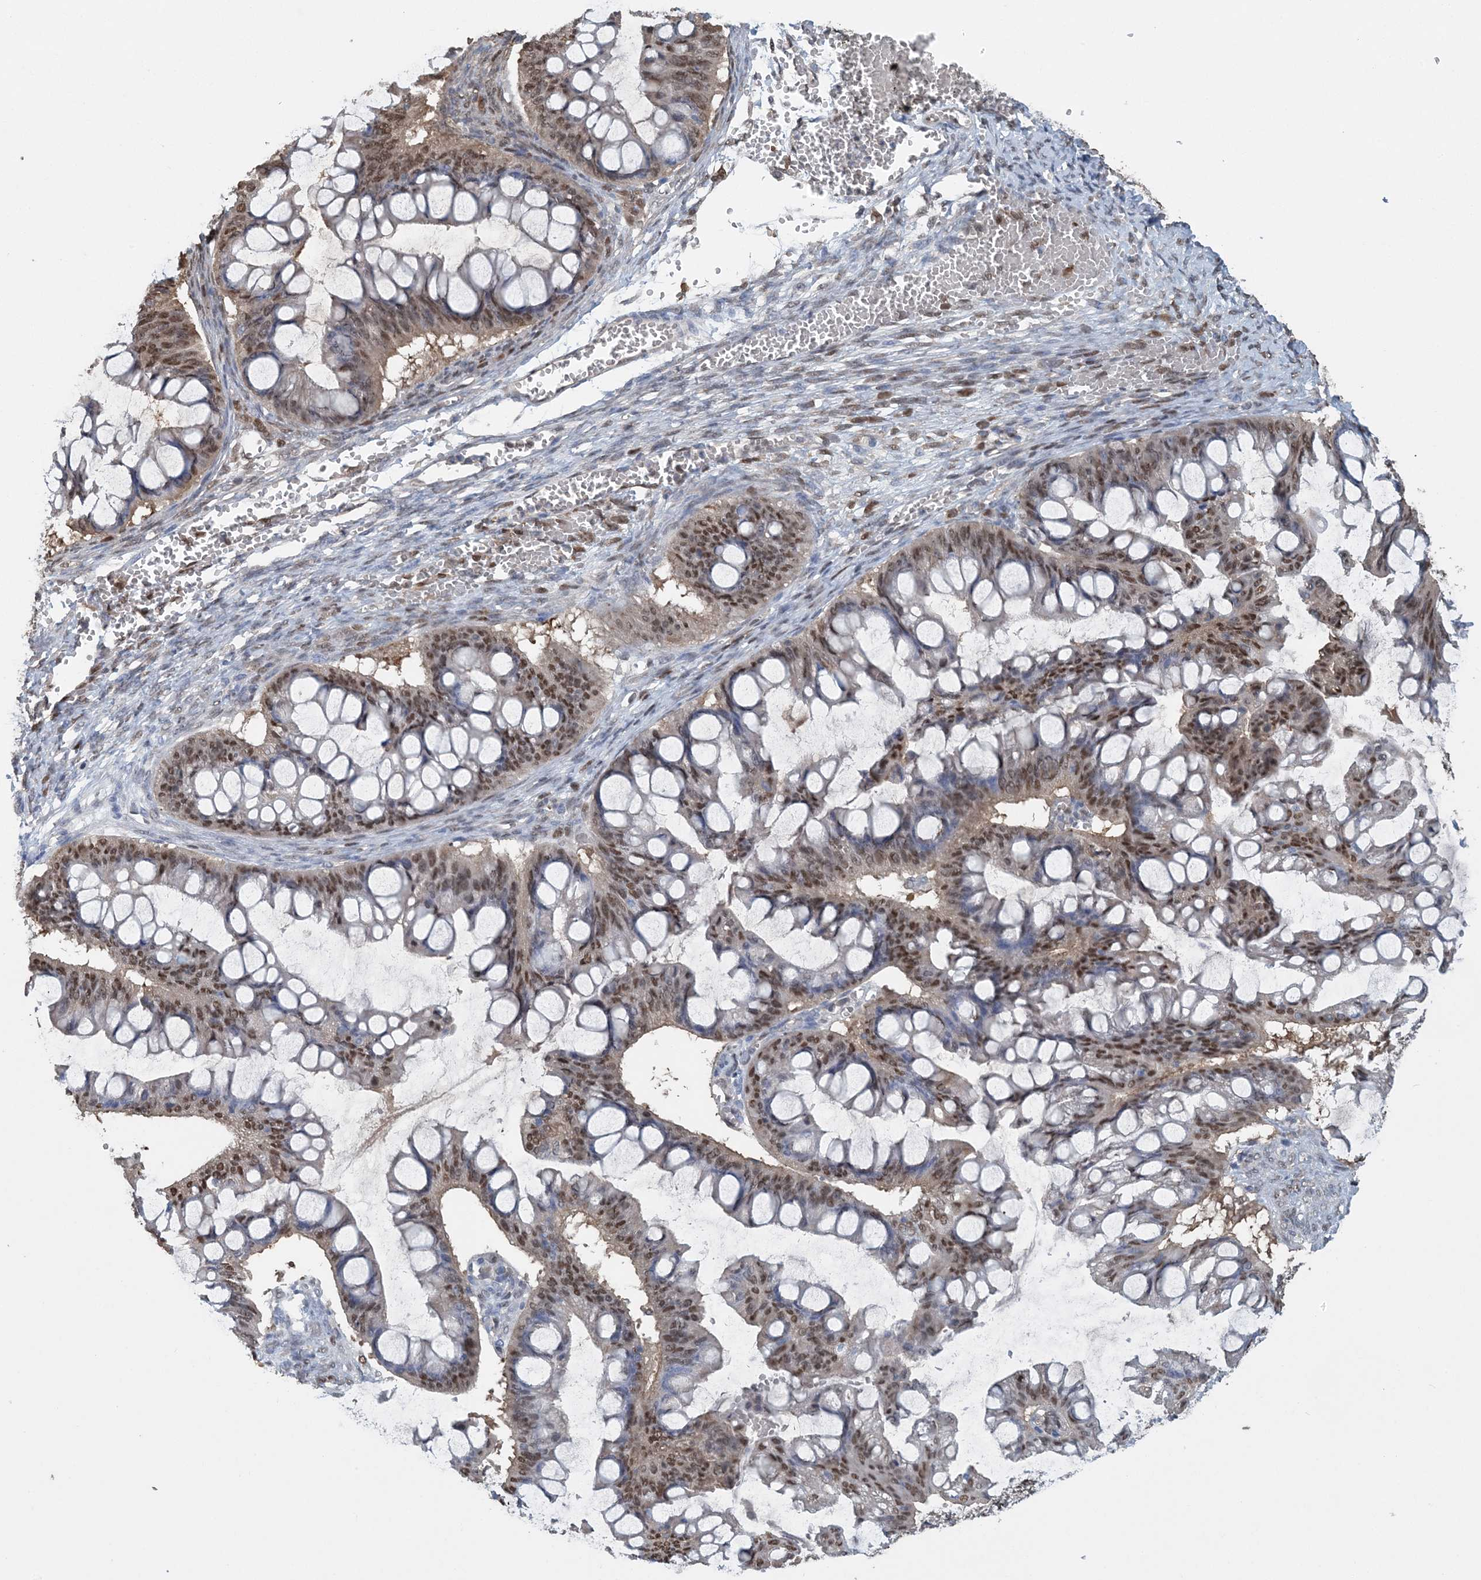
{"staining": {"intensity": "moderate", "quantity": ">75%", "location": "nuclear"}, "tissue": "ovarian cancer", "cell_type": "Tumor cells", "image_type": "cancer", "snomed": [{"axis": "morphology", "description": "Cystadenocarcinoma, mucinous, NOS"}, {"axis": "topography", "description": "Ovary"}], "caption": "Ovarian cancer (mucinous cystadenocarcinoma) tissue displays moderate nuclear positivity in about >75% of tumor cells (brown staining indicates protein expression, while blue staining denotes nuclei).", "gene": "HIKESHI", "patient": {"sex": "female", "age": 73}}